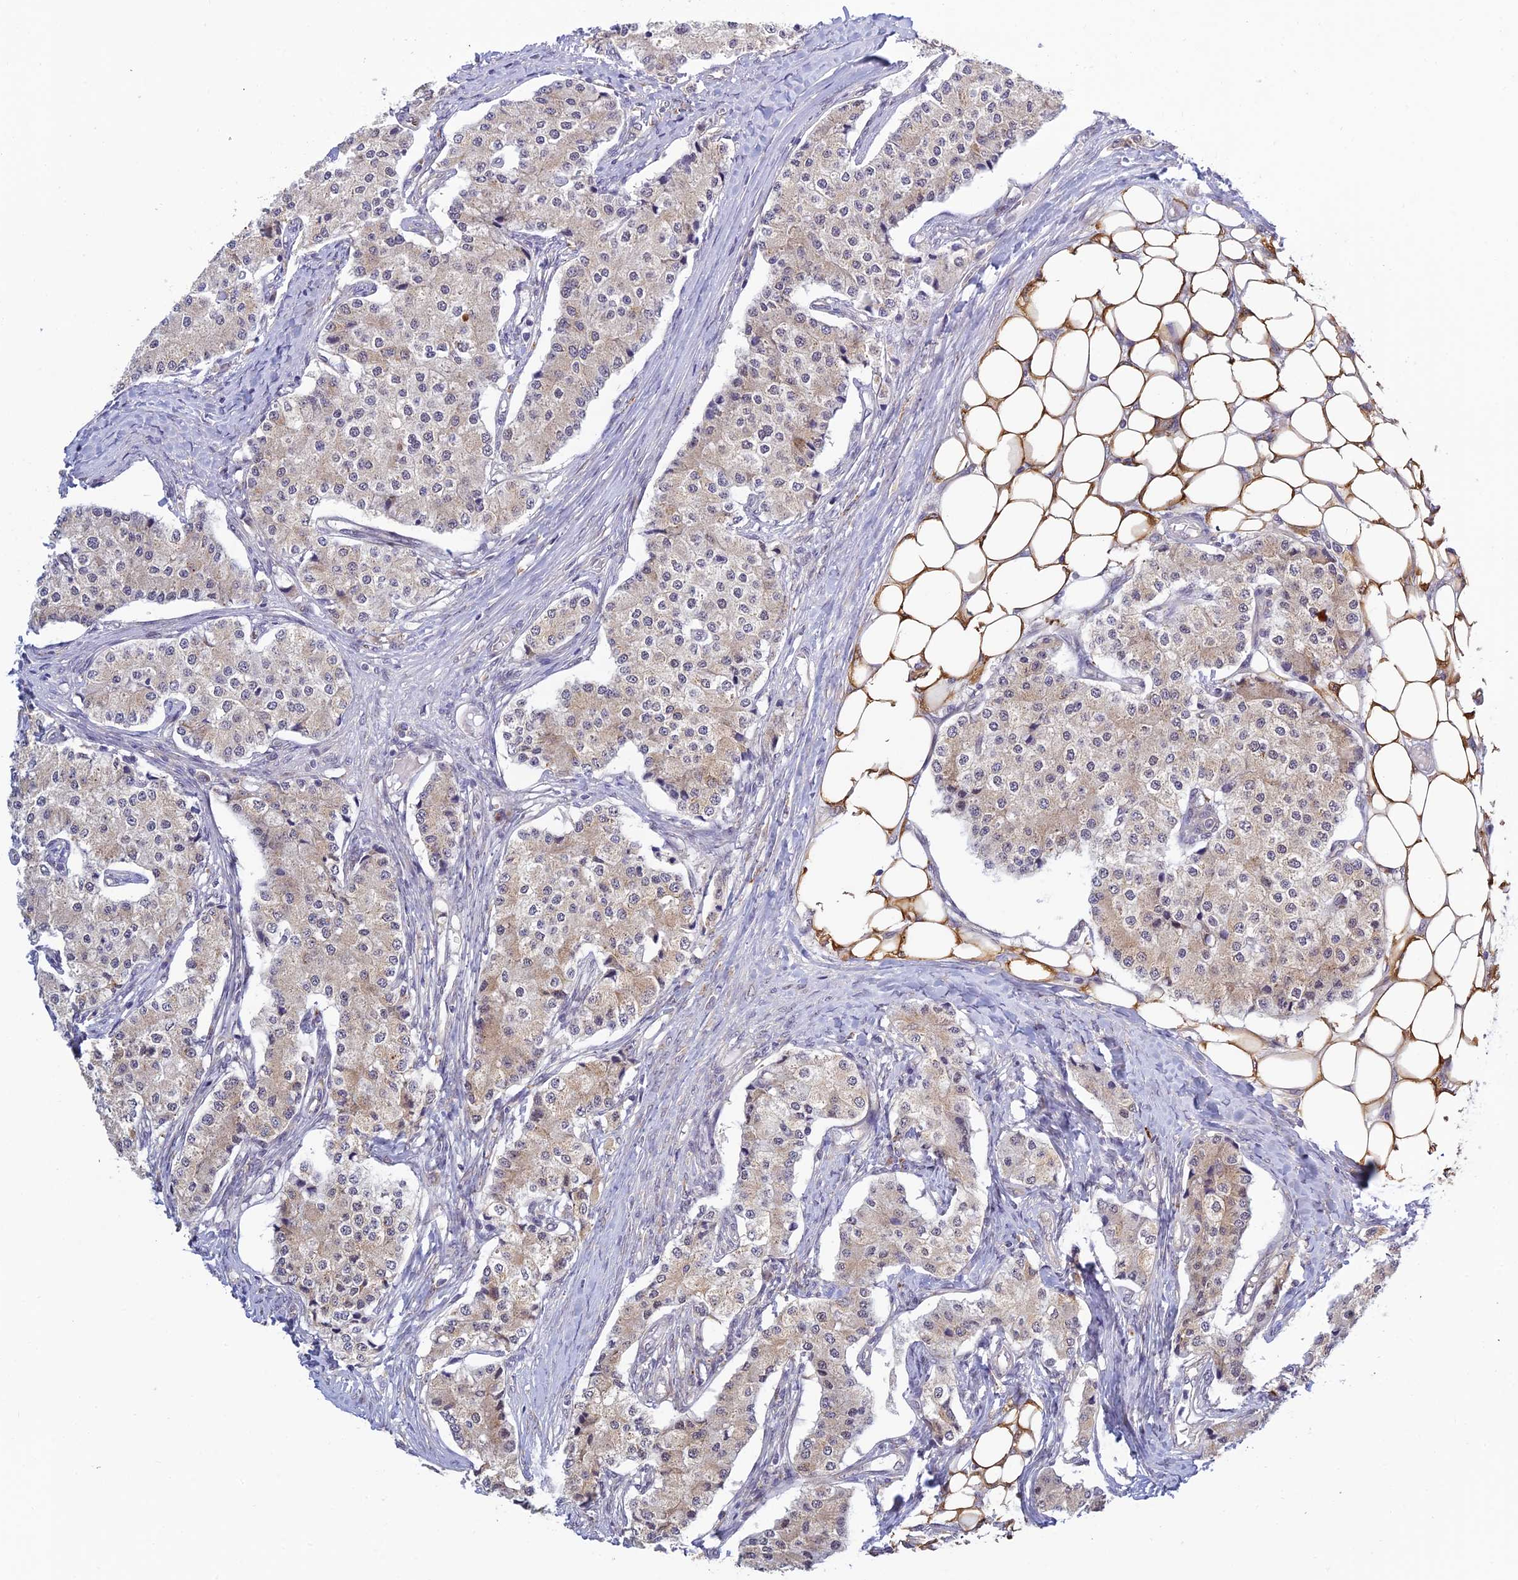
{"staining": {"intensity": "weak", "quantity": "<25%", "location": "cytoplasmic/membranous"}, "tissue": "carcinoid", "cell_type": "Tumor cells", "image_type": "cancer", "snomed": [{"axis": "morphology", "description": "Carcinoid, malignant, NOS"}, {"axis": "topography", "description": "Colon"}], "caption": "This is a photomicrograph of immunohistochemistry staining of carcinoid (malignant), which shows no positivity in tumor cells.", "gene": "SKIC8", "patient": {"sex": "female", "age": 52}}